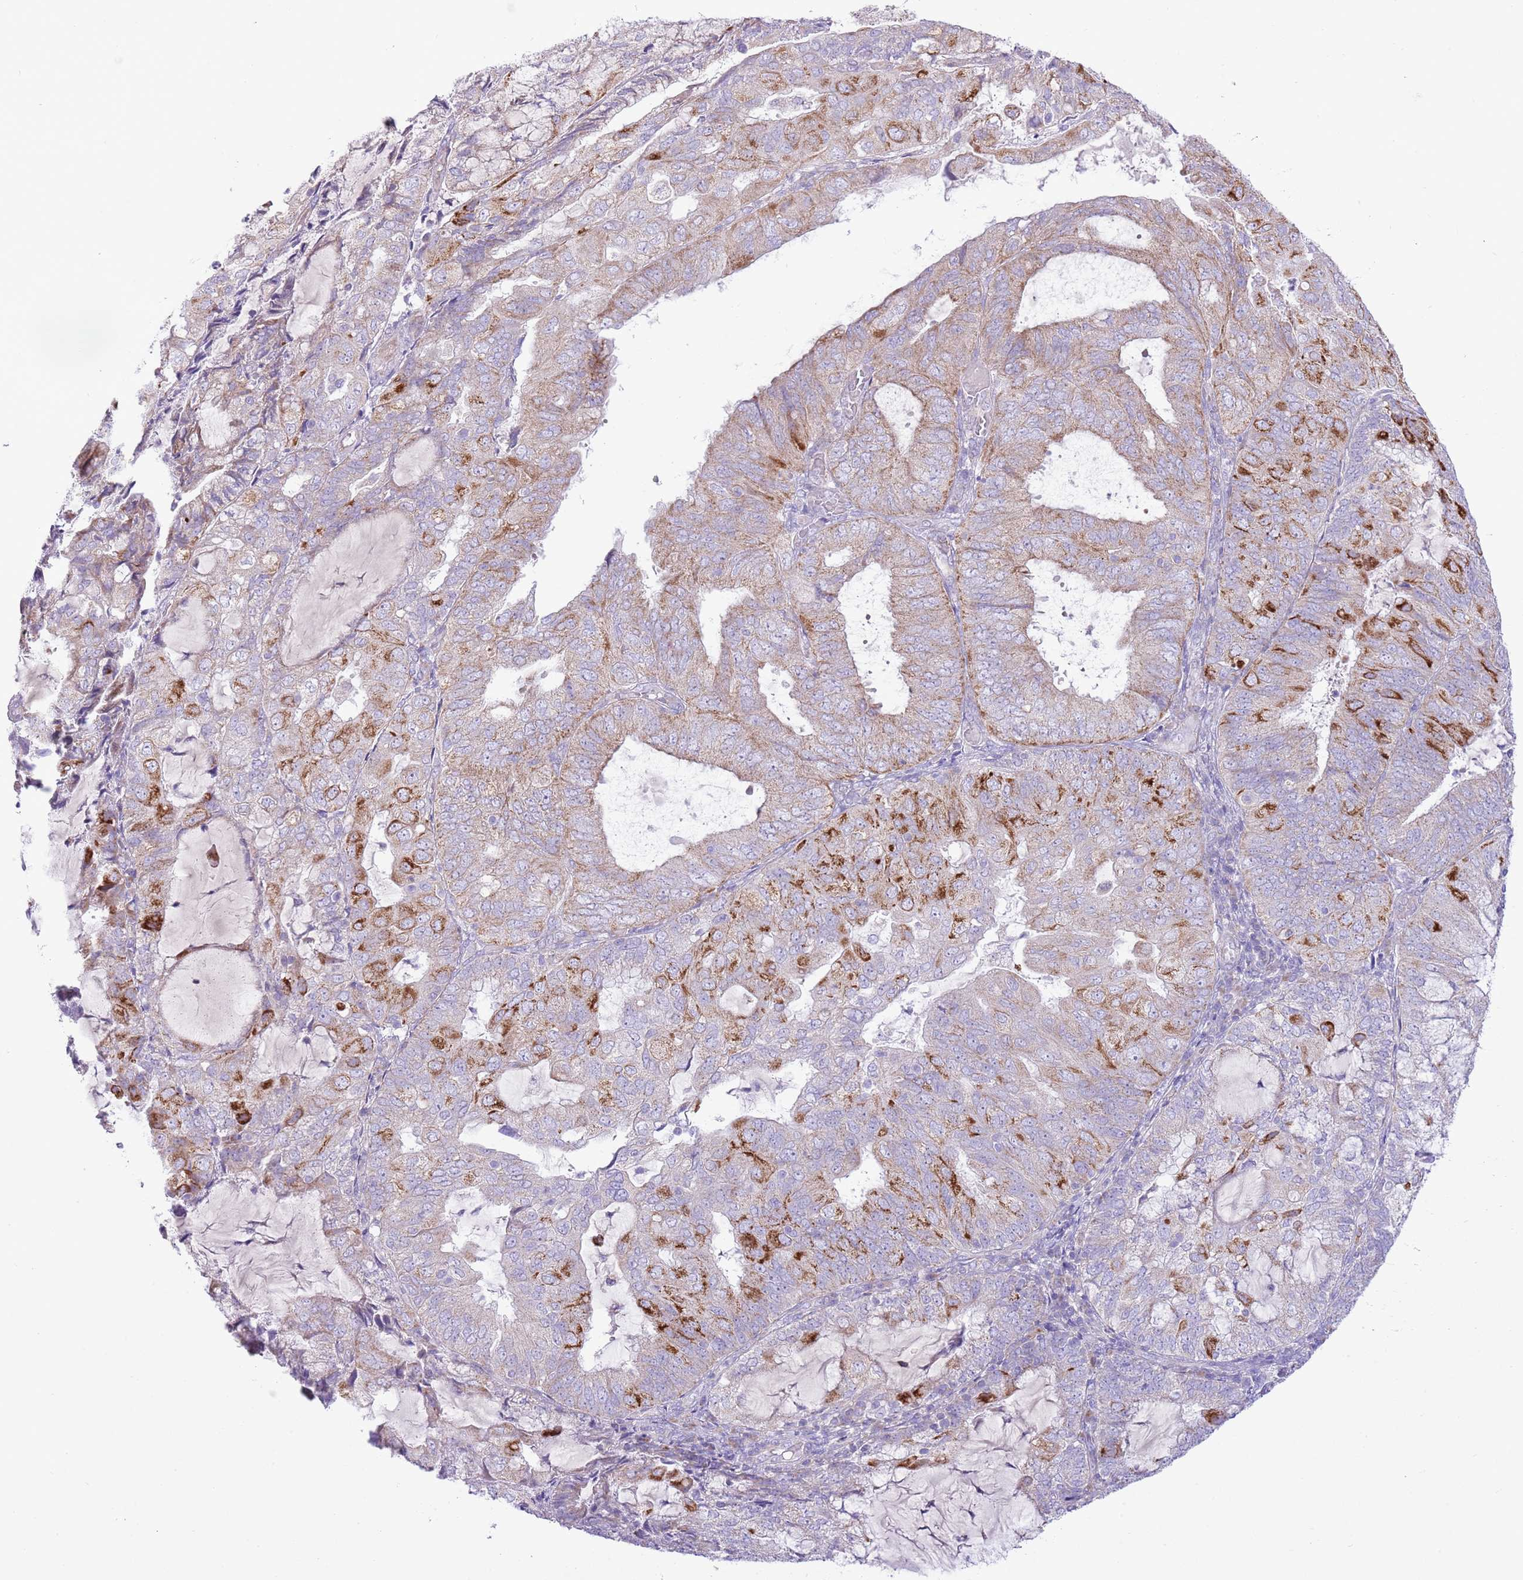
{"staining": {"intensity": "moderate", "quantity": "25%-75%", "location": "cytoplasmic/membranous"}, "tissue": "endometrial cancer", "cell_type": "Tumor cells", "image_type": "cancer", "snomed": [{"axis": "morphology", "description": "Adenocarcinoma, NOS"}, {"axis": "topography", "description": "Endometrium"}], "caption": "DAB (3,3'-diaminobenzidine) immunohistochemical staining of endometrial adenocarcinoma displays moderate cytoplasmic/membranous protein staining in approximately 25%-75% of tumor cells. The staining was performed using DAB to visualize the protein expression in brown, while the nuclei were stained in blue with hematoxylin (Magnification: 20x).", "gene": "OAZ2", "patient": {"sex": "female", "age": 81}}